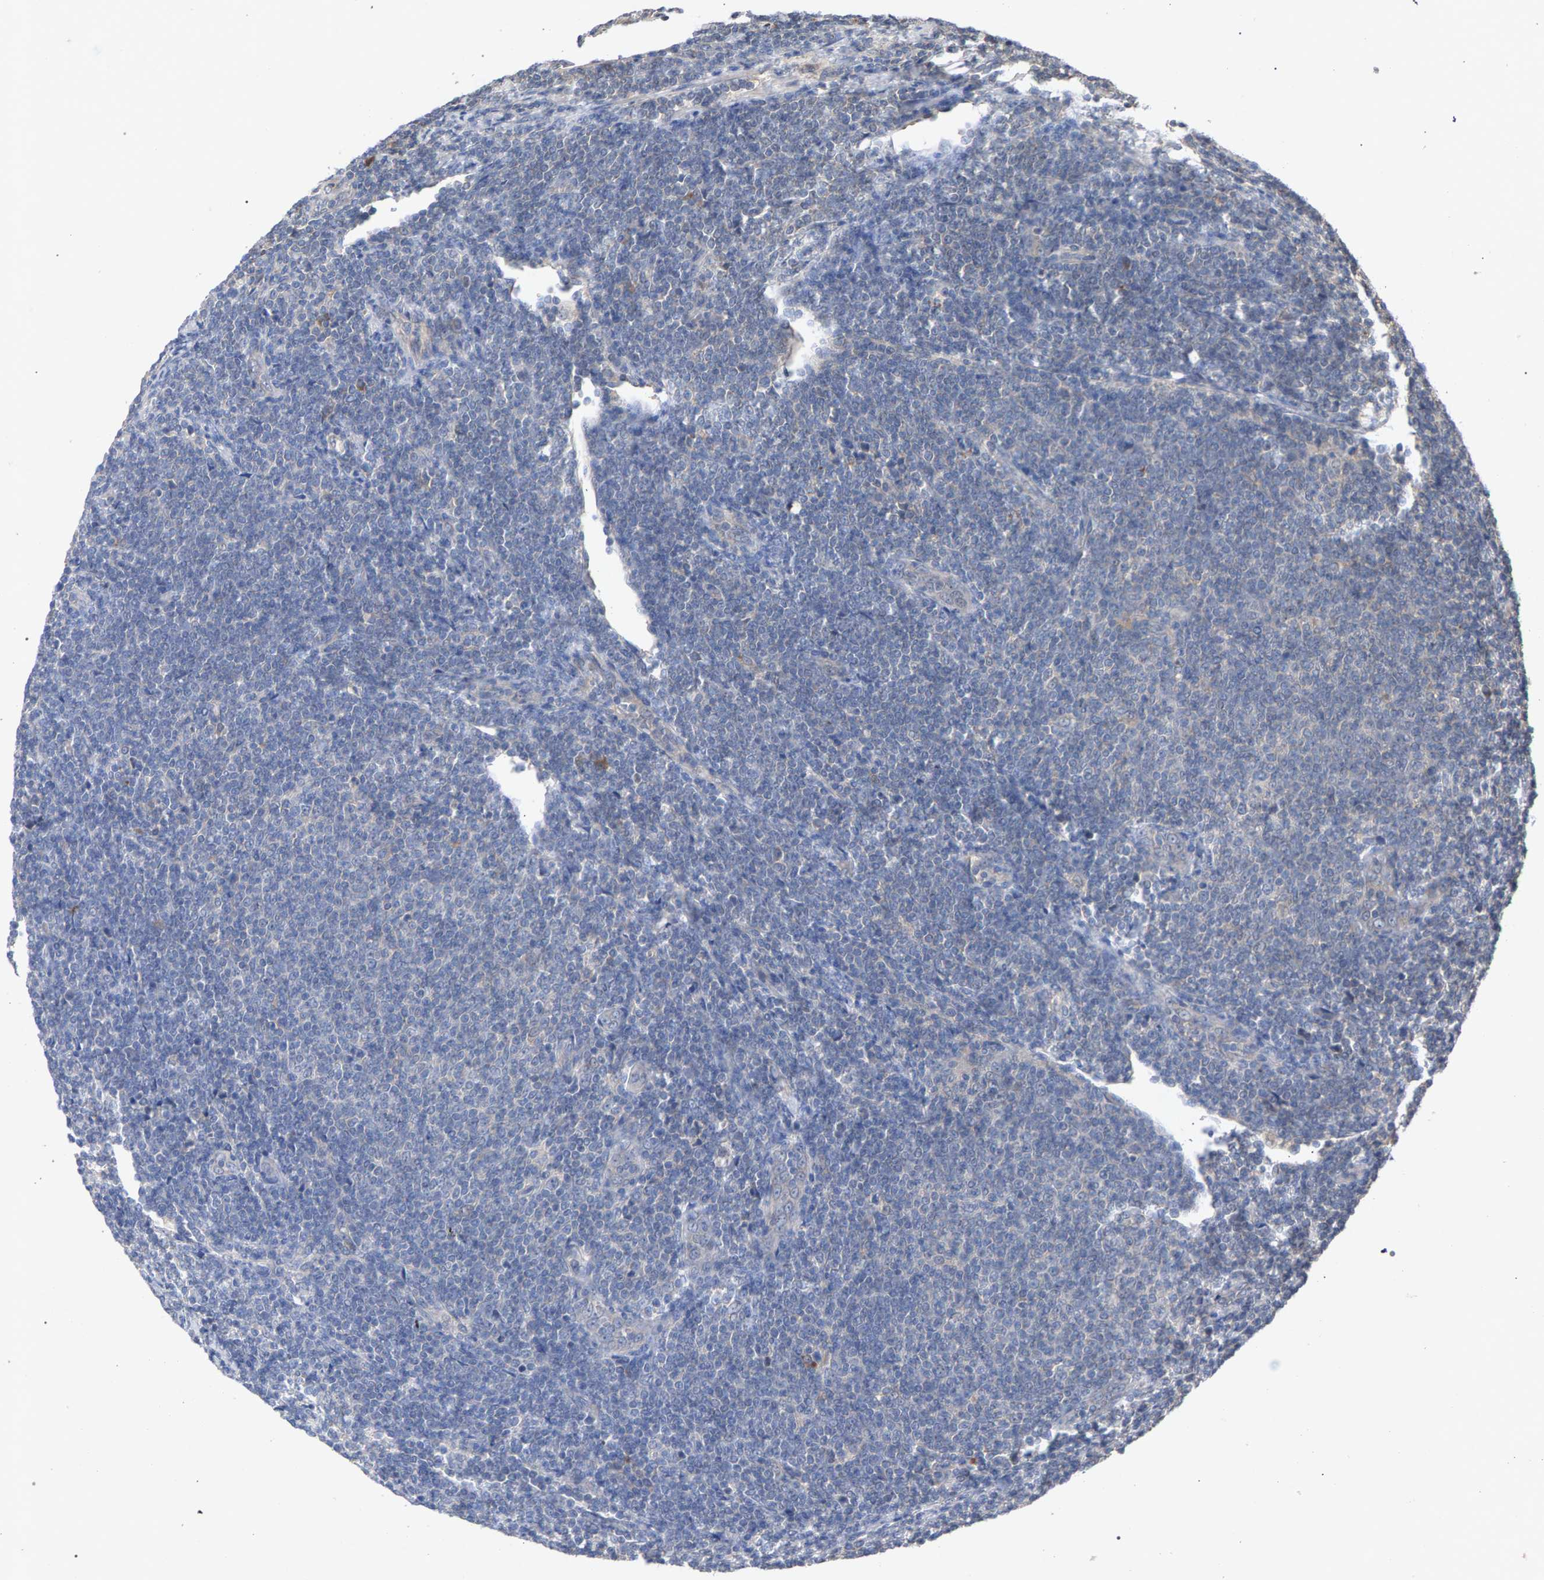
{"staining": {"intensity": "negative", "quantity": "none", "location": "none"}, "tissue": "lymphoma", "cell_type": "Tumor cells", "image_type": "cancer", "snomed": [{"axis": "morphology", "description": "Malignant lymphoma, non-Hodgkin's type, Low grade"}, {"axis": "topography", "description": "Lymph node"}], "caption": "Lymphoma was stained to show a protein in brown. There is no significant expression in tumor cells.", "gene": "SLC4A4", "patient": {"sex": "male", "age": 66}}